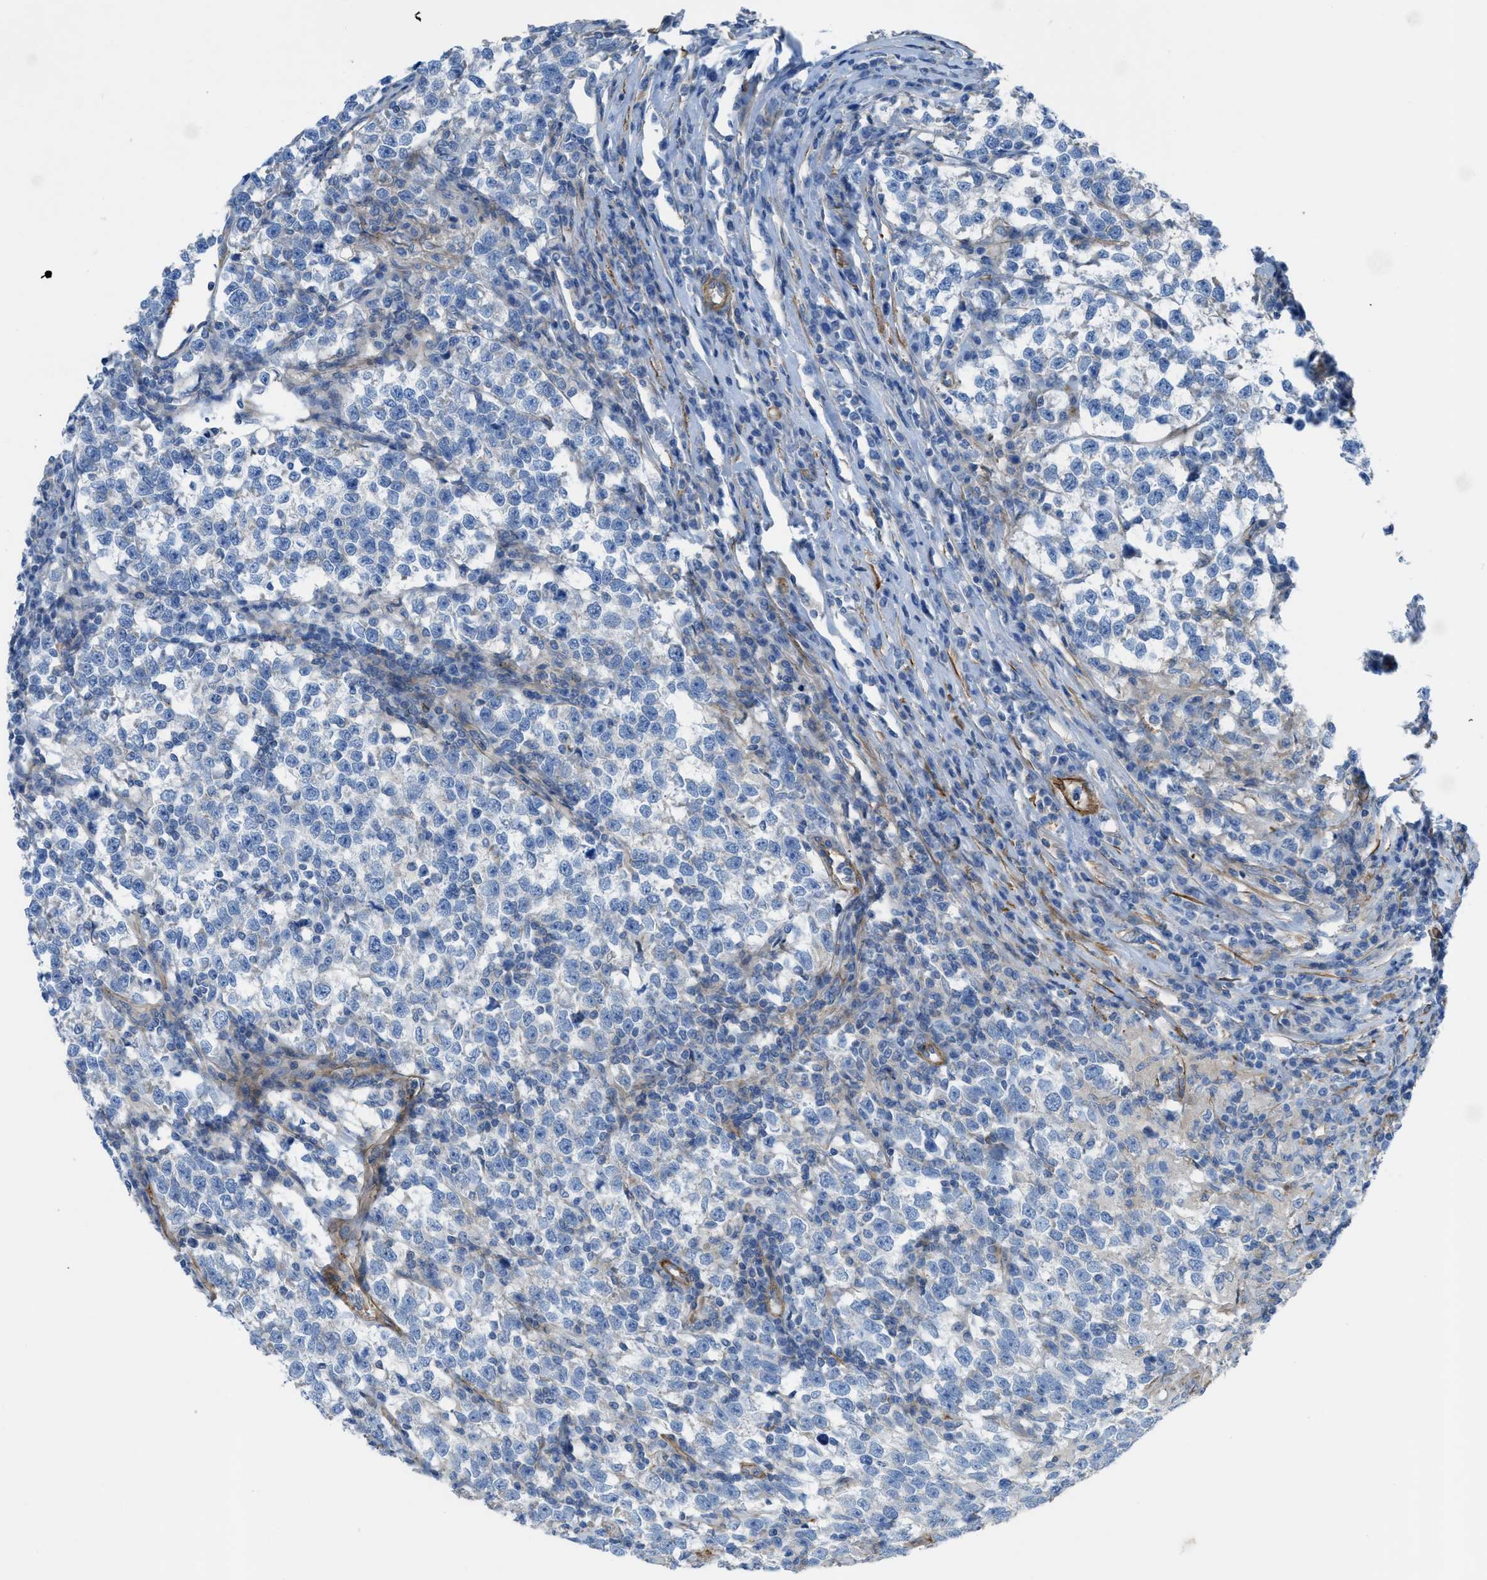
{"staining": {"intensity": "negative", "quantity": "none", "location": "none"}, "tissue": "testis cancer", "cell_type": "Tumor cells", "image_type": "cancer", "snomed": [{"axis": "morphology", "description": "Normal tissue, NOS"}, {"axis": "morphology", "description": "Seminoma, NOS"}, {"axis": "topography", "description": "Testis"}], "caption": "Immunohistochemical staining of testis seminoma displays no significant positivity in tumor cells.", "gene": "KCNH7", "patient": {"sex": "male", "age": 43}}